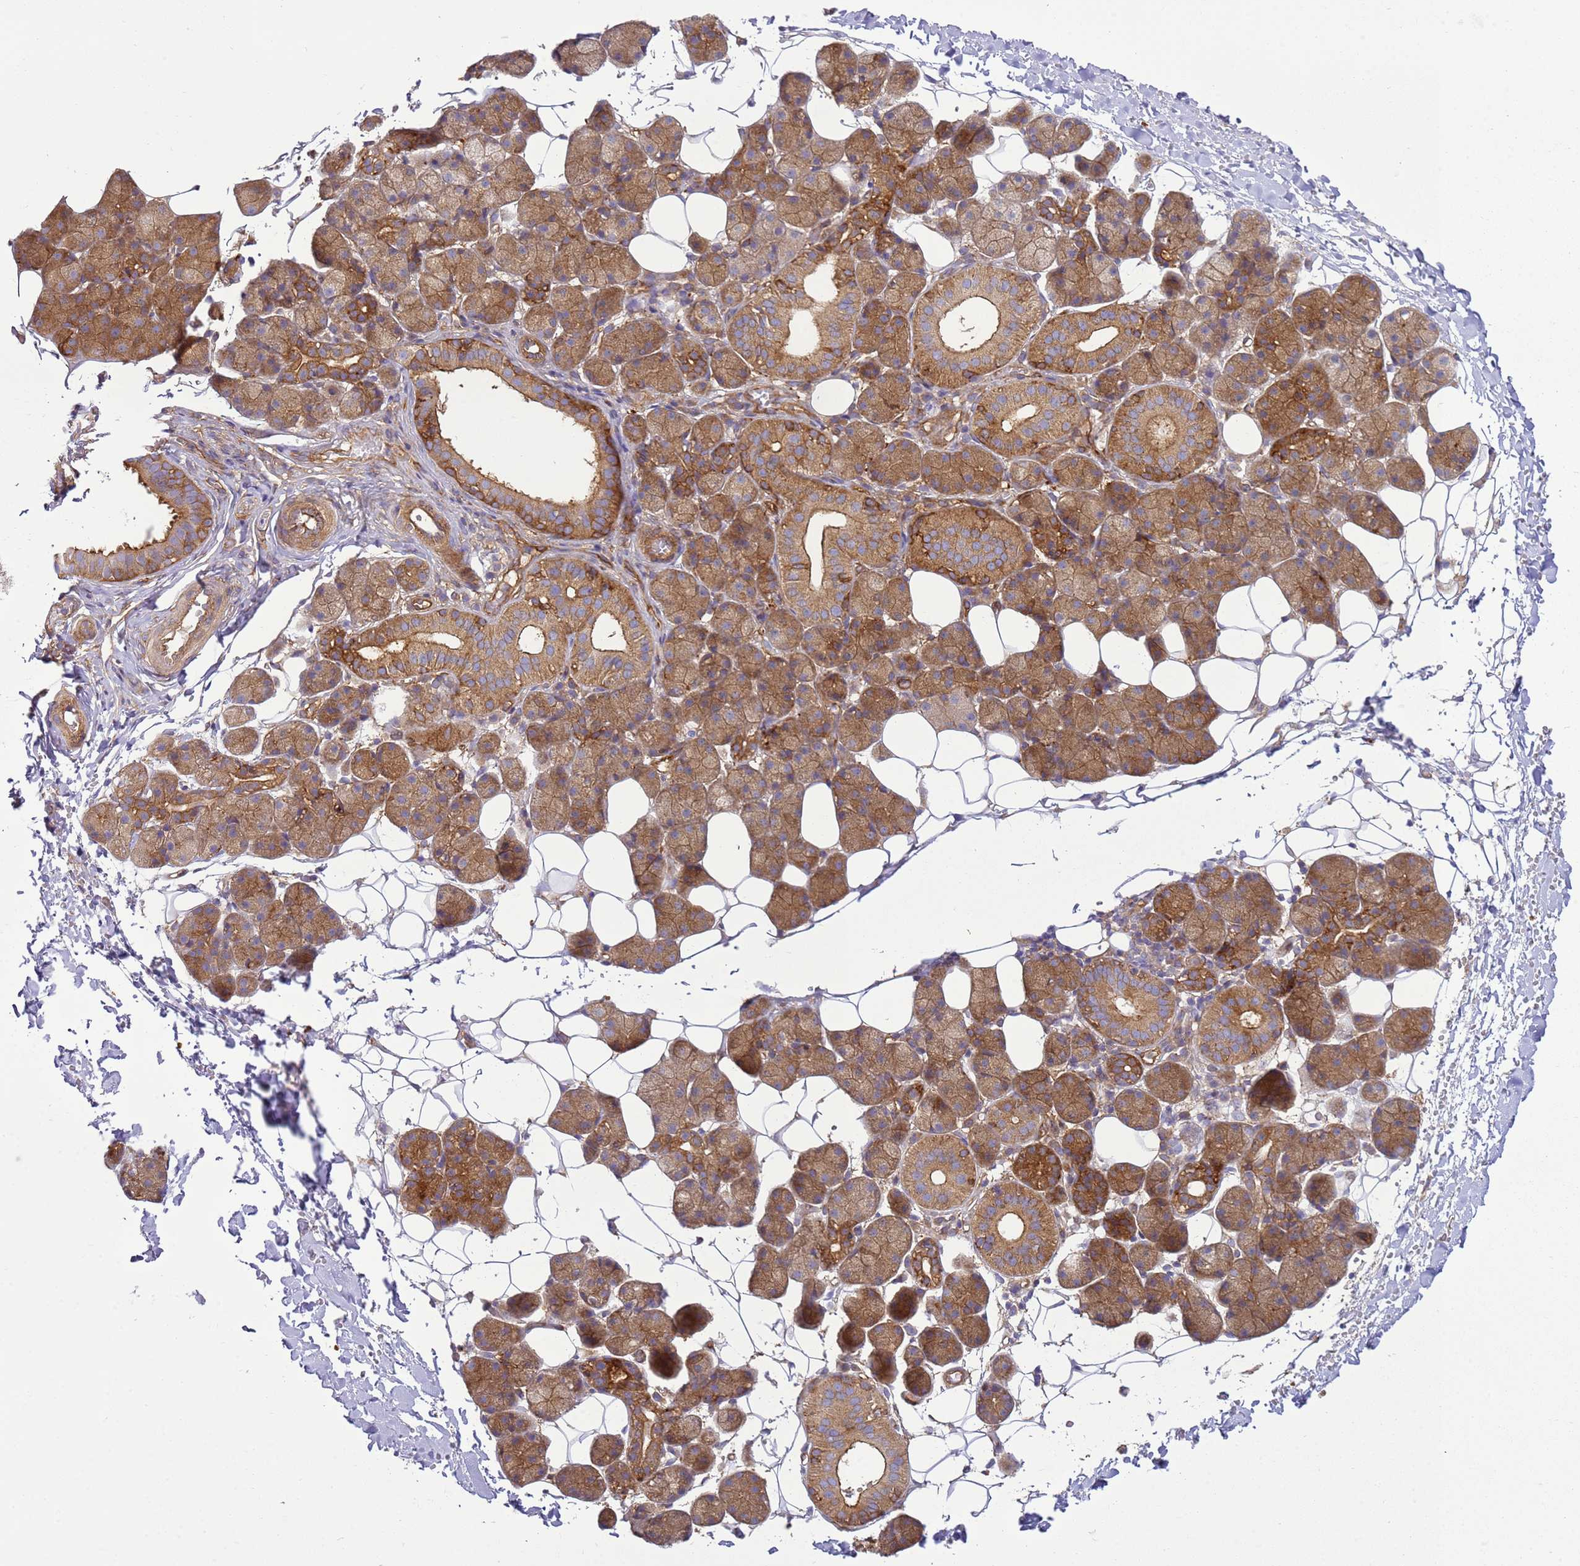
{"staining": {"intensity": "moderate", "quantity": ">75%", "location": "cytoplasmic/membranous"}, "tissue": "salivary gland", "cell_type": "Glandular cells", "image_type": "normal", "snomed": [{"axis": "morphology", "description": "Normal tissue, NOS"}, {"axis": "topography", "description": "Salivary gland"}], "caption": "Human salivary gland stained for a protein (brown) demonstrates moderate cytoplasmic/membranous positive positivity in about >75% of glandular cells.", "gene": "SNX21", "patient": {"sex": "female", "age": 33}}